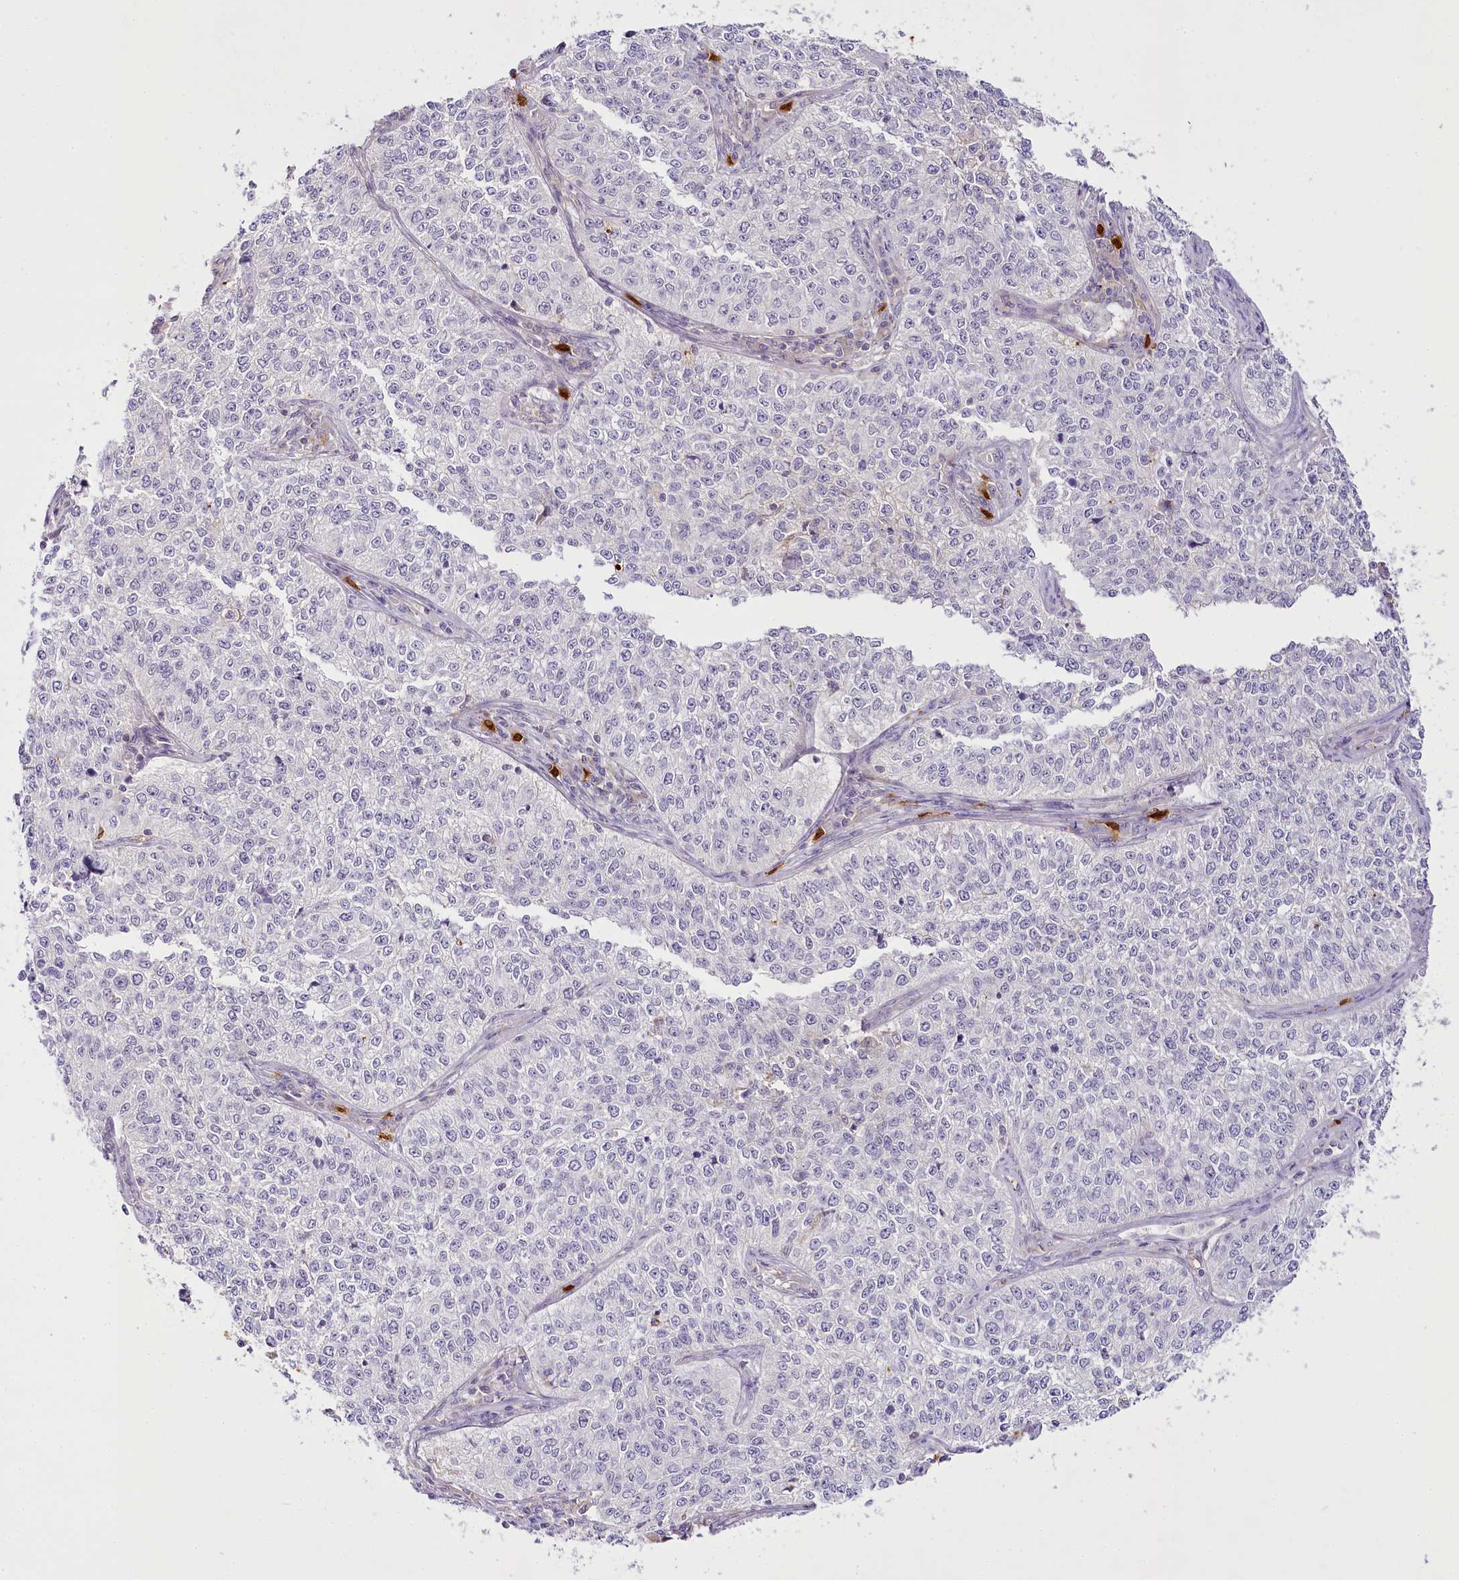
{"staining": {"intensity": "negative", "quantity": "none", "location": "none"}, "tissue": "cervical cancer", "cell_type": "Tumor cells", "image_type": "cancer", "snomed": [{"axis": "morphology", "description": "Squamous cell carcinoma, NOS"}, {"axis": "topography", "description": "Cervix"}], "caption": "DAB immunohistochemical staining of human cervical cancer (squamous cell carcinoma) displays no significant expression in tumor cells. (Stains: DAB IHC with hematoxylin counter stain, Microscopy: brightfield microscopy at high magnification).", "gene": "VWA5A", "patient": {"sex": "female", "age": 35}}